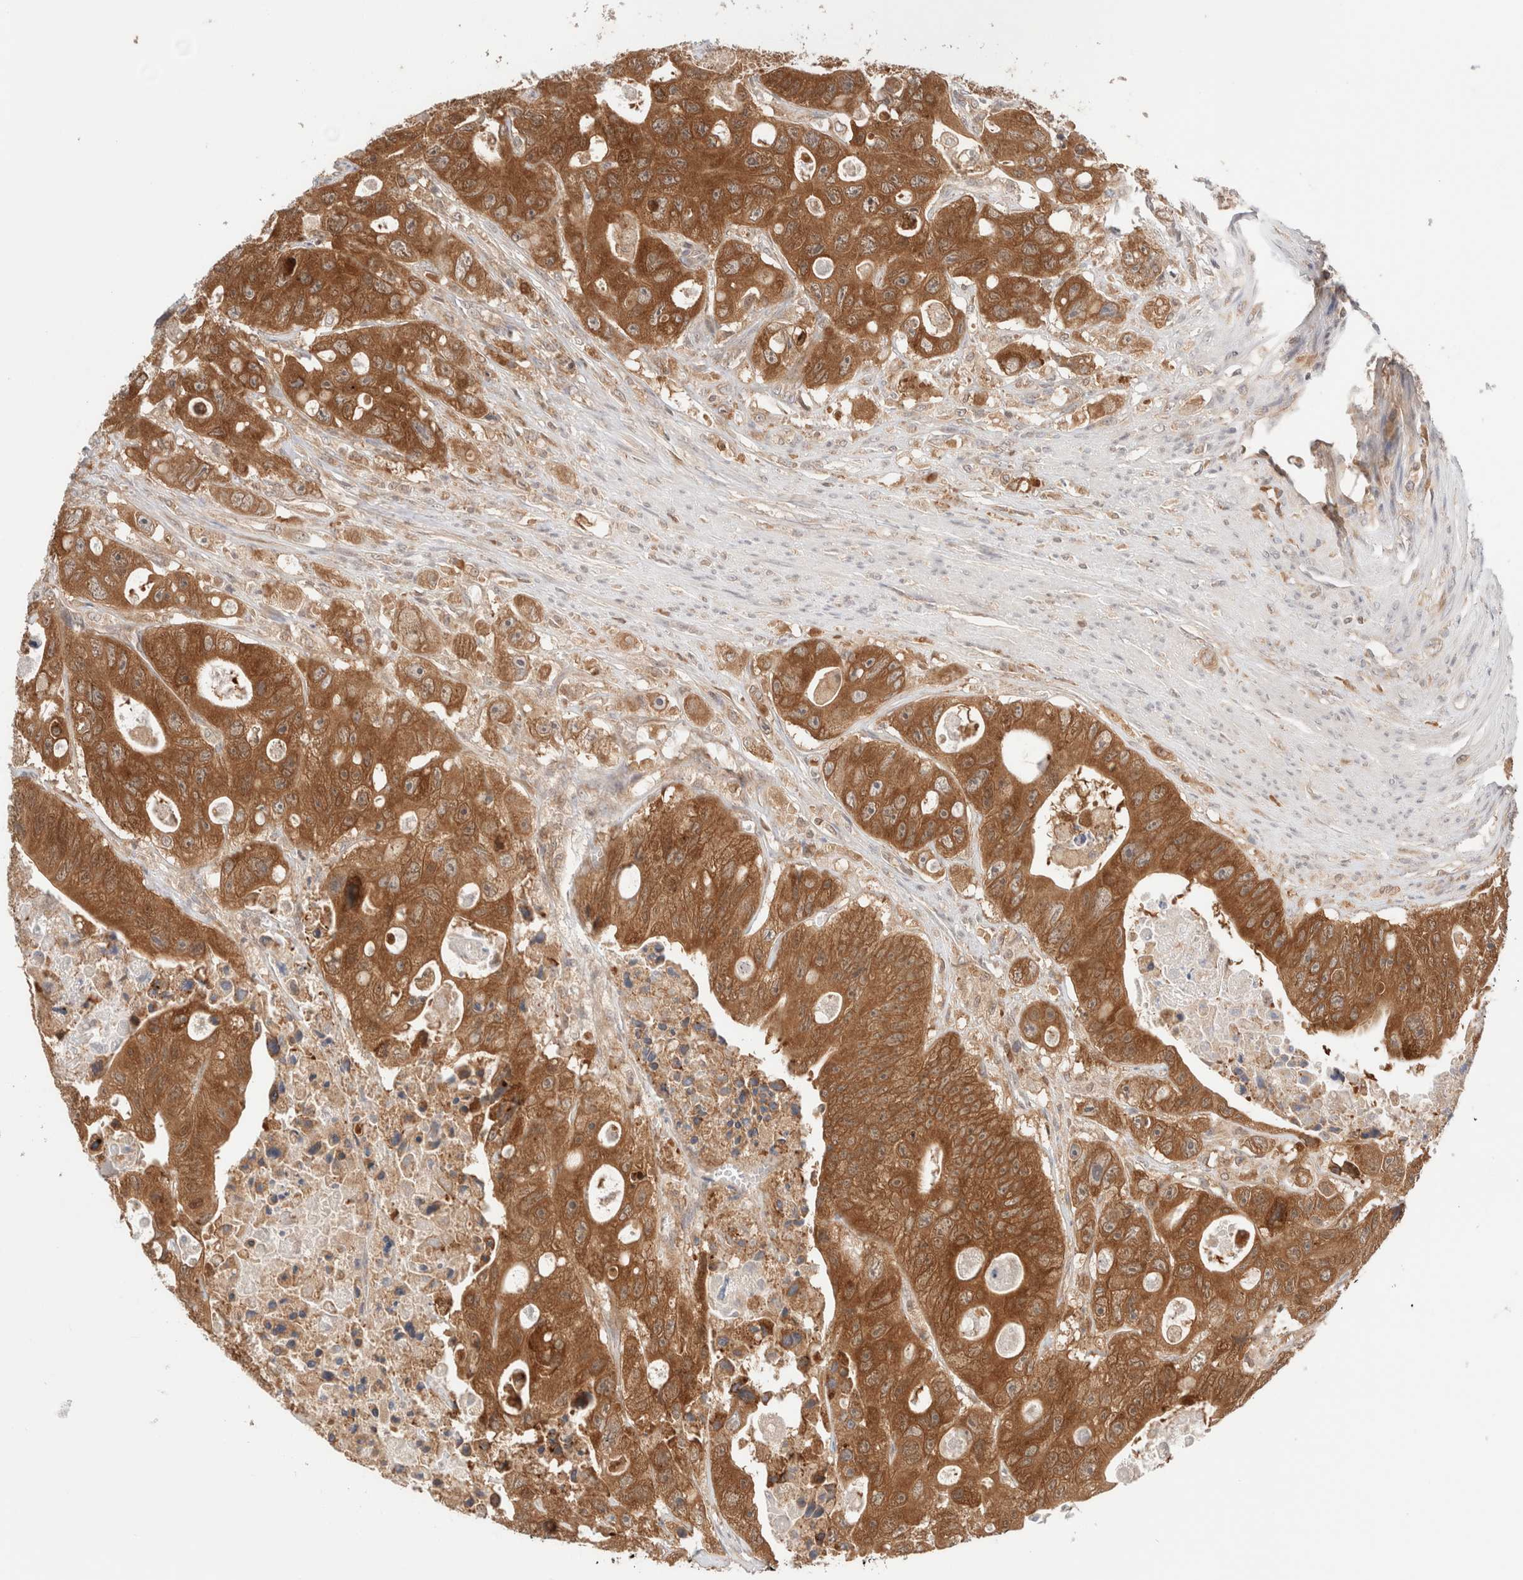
{"staining": {"intensity": "strong", "quantity": ">75%", "location": "cytoplasmic/membranous"}, "tissue": "colorectal cancer", "cell_type": "Tumor cells", "image_type": "cancer", "snomed": [{"axis": "morphology", "description": "Adenocarcinoma, NOS"}, {"axis": "topography", "description": "Colon"}], "caption": "A high amount of strong cytoplasmic/membranous staining is present in approximately >75% of tumor cells in adenocarcinoma (colorectal) tissue. (DAB = brown stain, brightfield microscopy at high magnification).", "gene": "XKR4", "patient": {"sex": "female", "age": 46}}